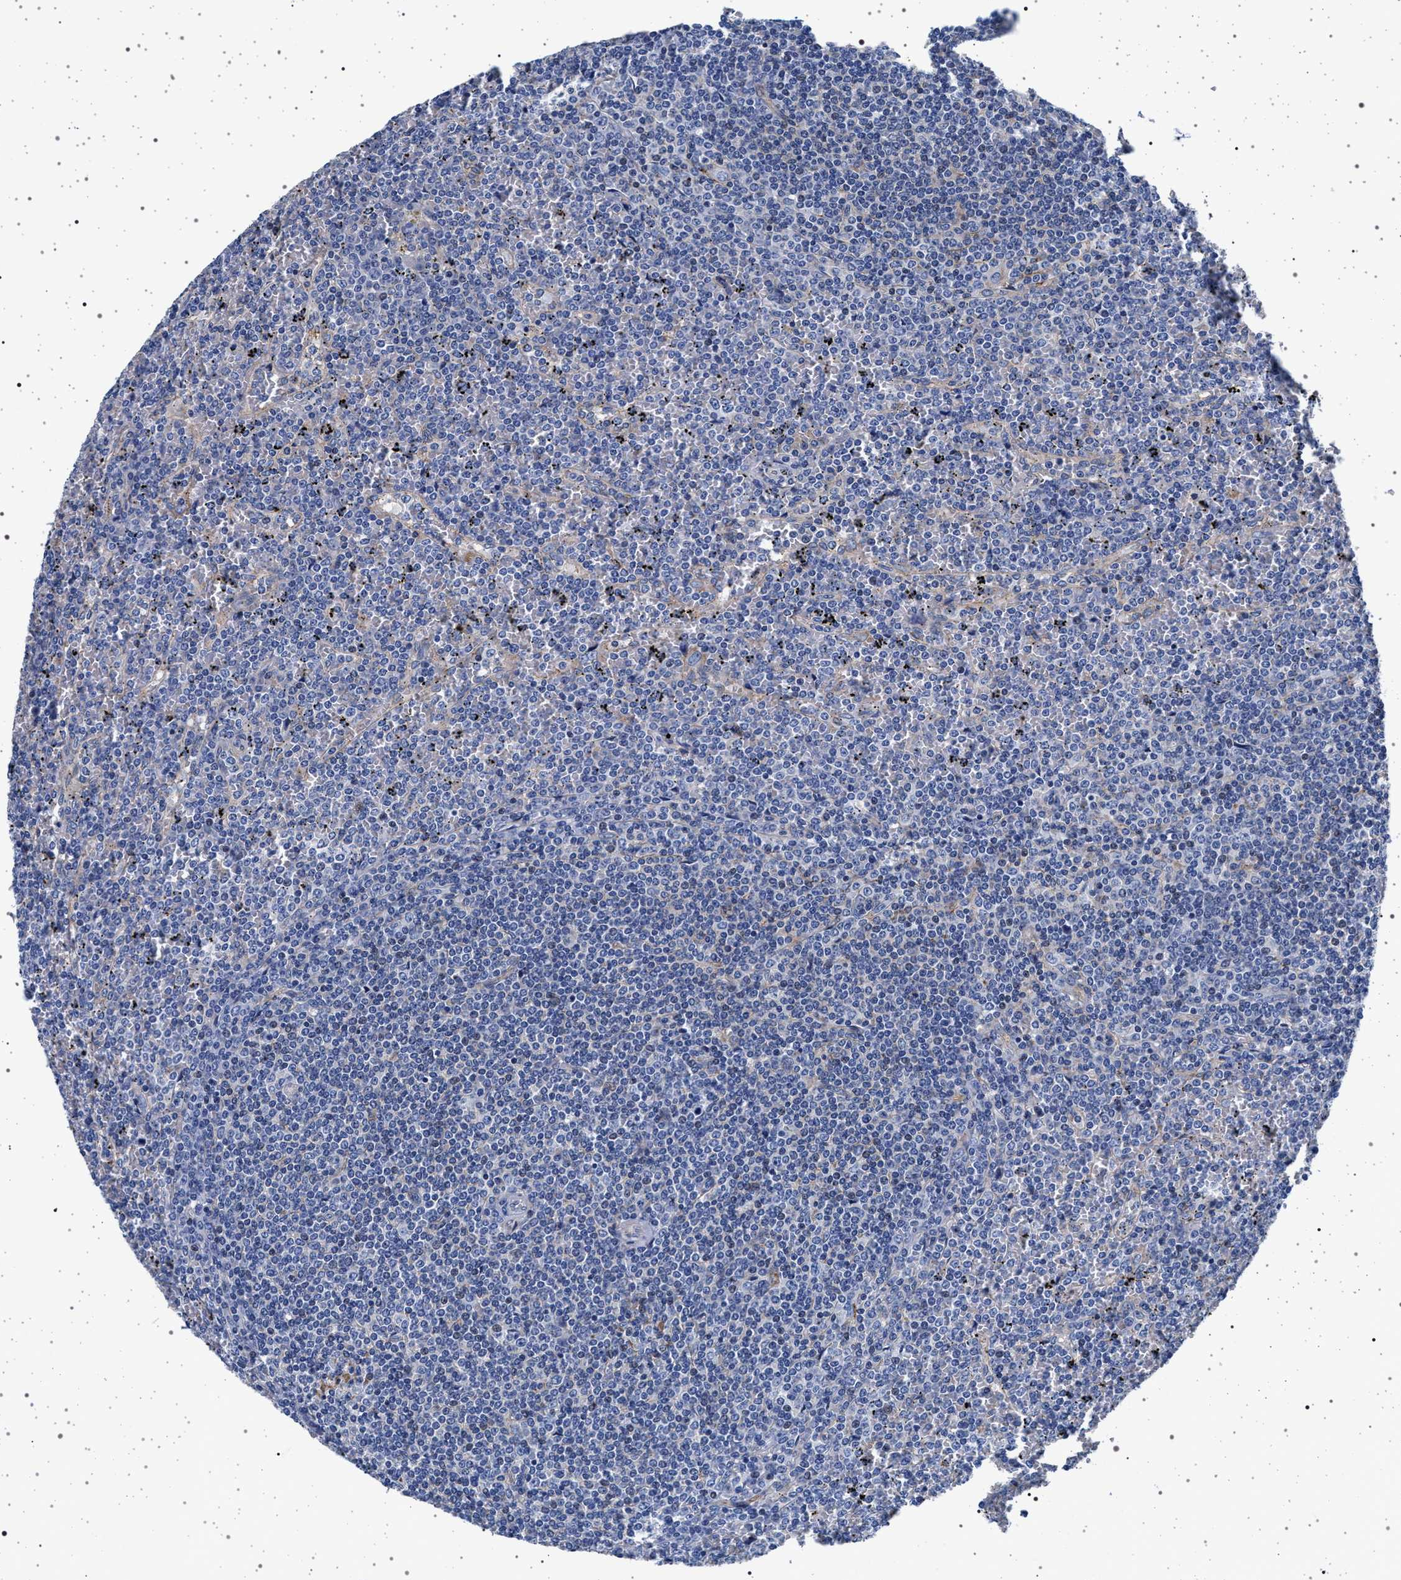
{"staining": {"intensity": "negative", "quantity": "none", "location": "none"}, "tissue": "lymphoma", "cell_type": "Tumor cells", "image_type": "cancer", "snomed": [{"axis": "morphology", "description": "Malignant lymphoma, non-Hodgkin's type, Low grade"}, {"axis": "topography", "description": "Spleen"}], "caption": "This histopathology image is of malignant lymphoma, non-Hodgkin's type (low-grade) stained with IHC to label a protein in brown with the nuclei are counter-stained blue. There is no expression in tumor cells. (Immunohistochemistry, brightfield microscopy, high magnification).", "gene": "SLC9A1", "patient": {"sex": "female", "age": 19}}